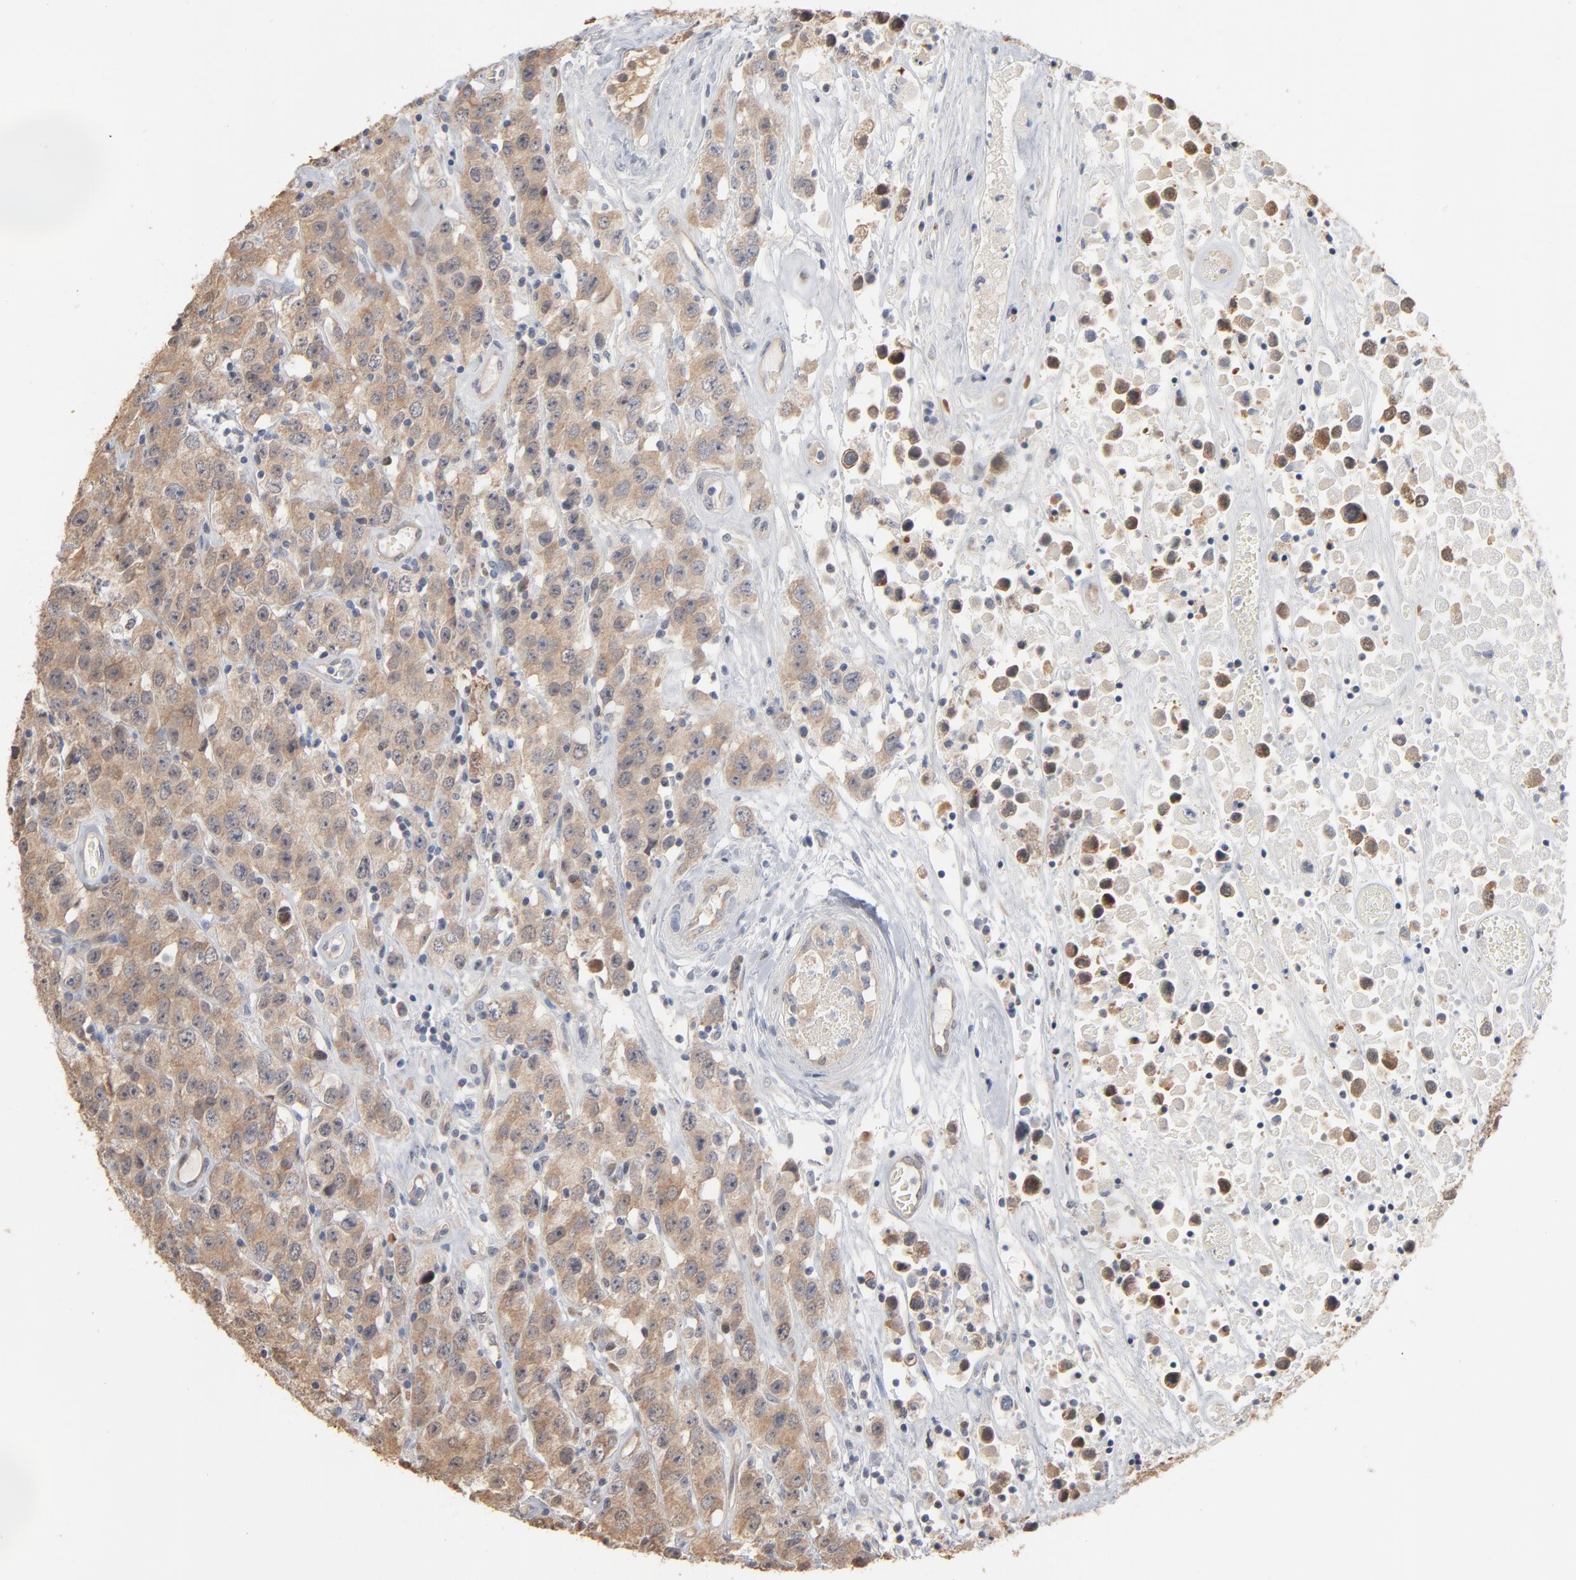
{"staining": {"intensity": "weak", "quantity": ">75%", "location": "cytoplasmic/membranous"}, "tissue": "testis cancer", "cell_type": "Tumor cells", "image_type": "cancer", "snomed": [{"axis": "morphology", "description": "Seminoma, NOS"}, {"axis": "topography", "description": "Testis"}], "caption": "Protein analysis of seminoma (testis) tissue displays weak cytoplasmic/membranous staining in about >75% of tumor cells.", "gene": "EPCAM", "patient": {"sex": "male", "age": 52}}